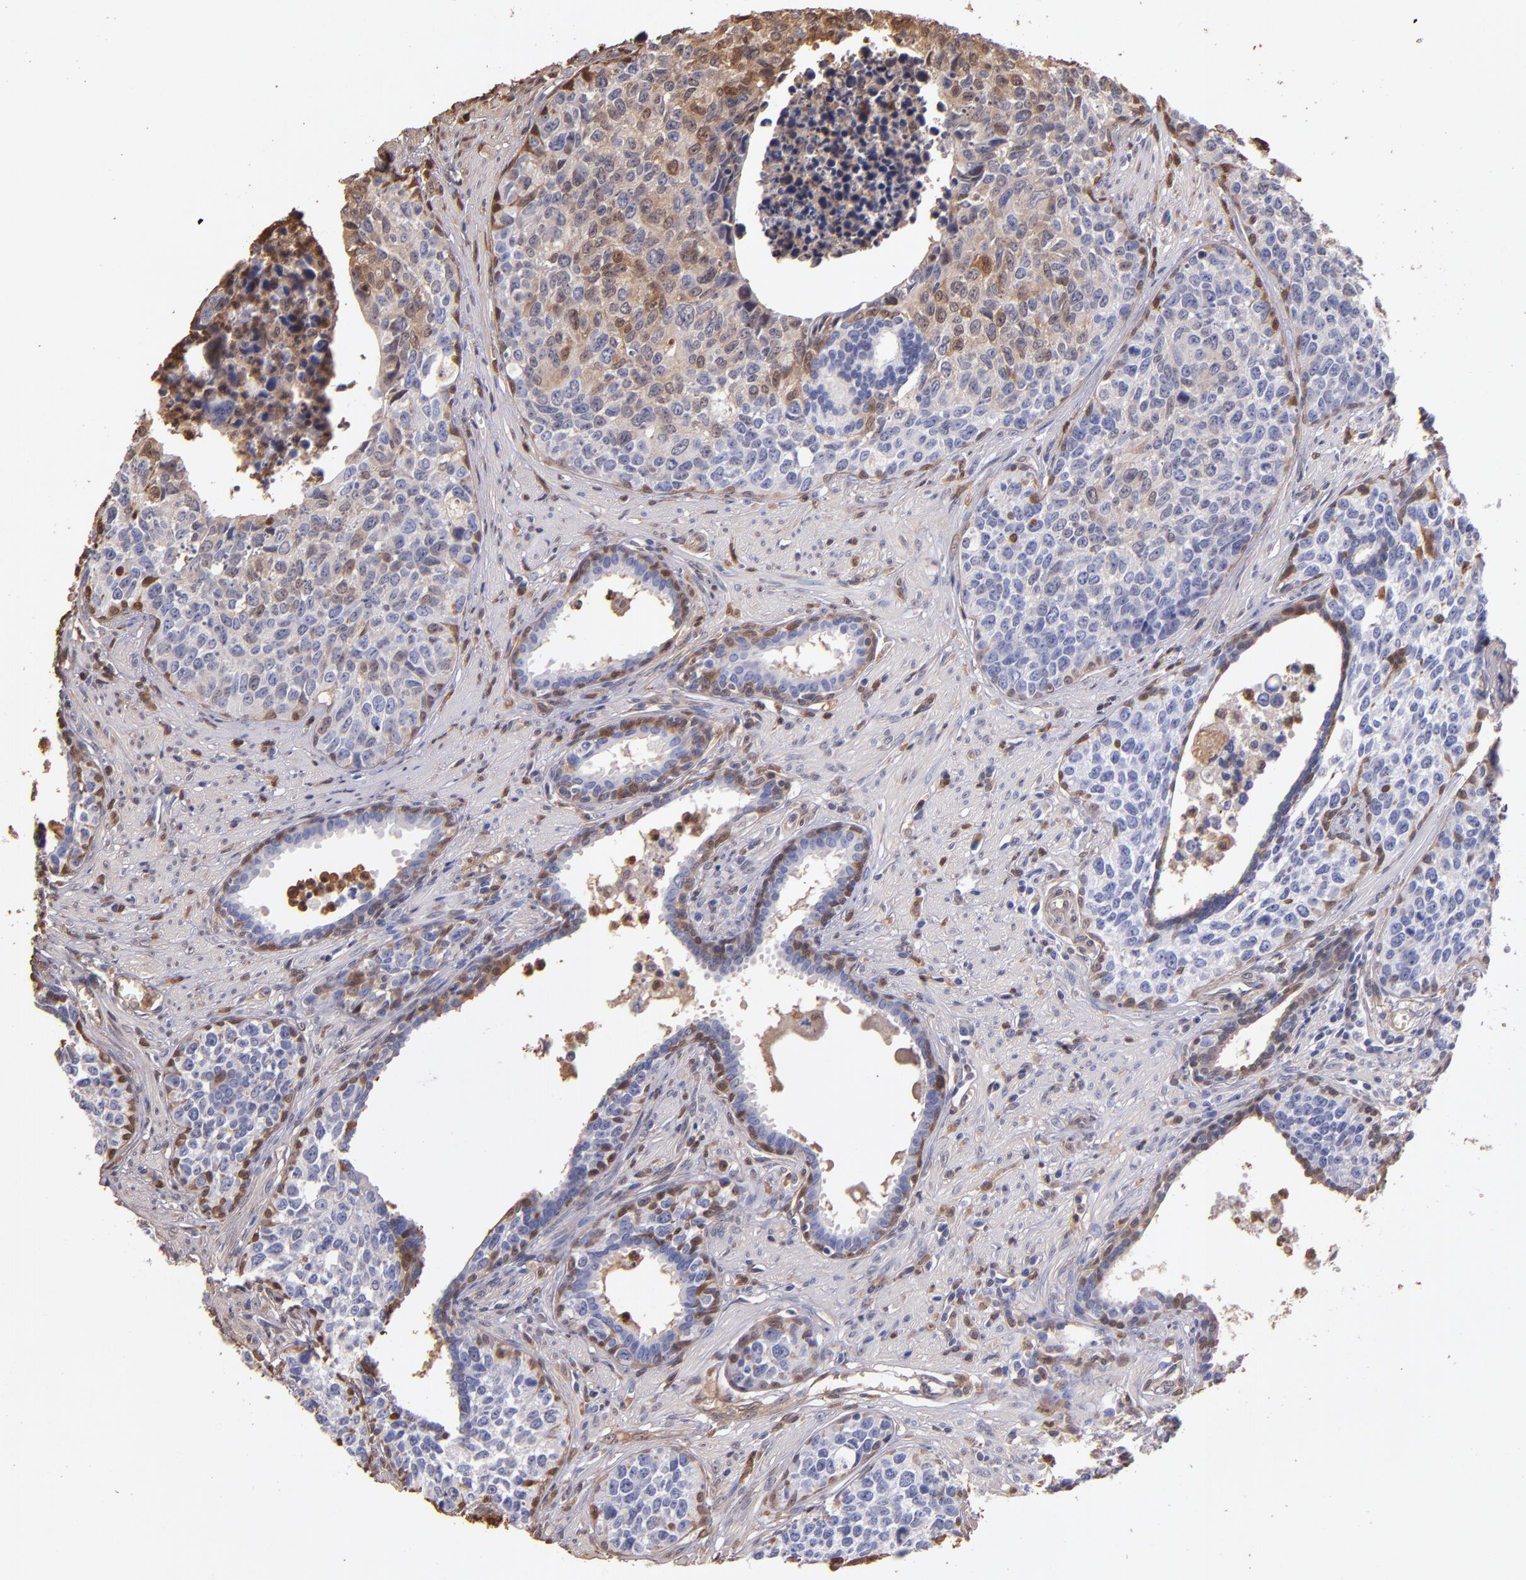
{"staining": {"intensity": "moderate", "quantity": "<25%", "location": "cytoplasmic/membranous"}, "tissue": "urothelial cancer", "cell_type": "Tumor cells", "image_type": "cancer", "snomed": [{"axis": "morphology", "description": "Urothelial carcinoma, High grade"}, {"axis": "topography", "description": "Urinary bladder"}], "caption": "A brown stain labels moderate cytoplasmic/membranous staining of a protein in urothelial carcinoma (high-grade) tumor cells. (DAB IHC, brown staining for protein, blue staining for nuclei).", "gene": "S100A6", "patient": {"sex": "male", "age": 81}}